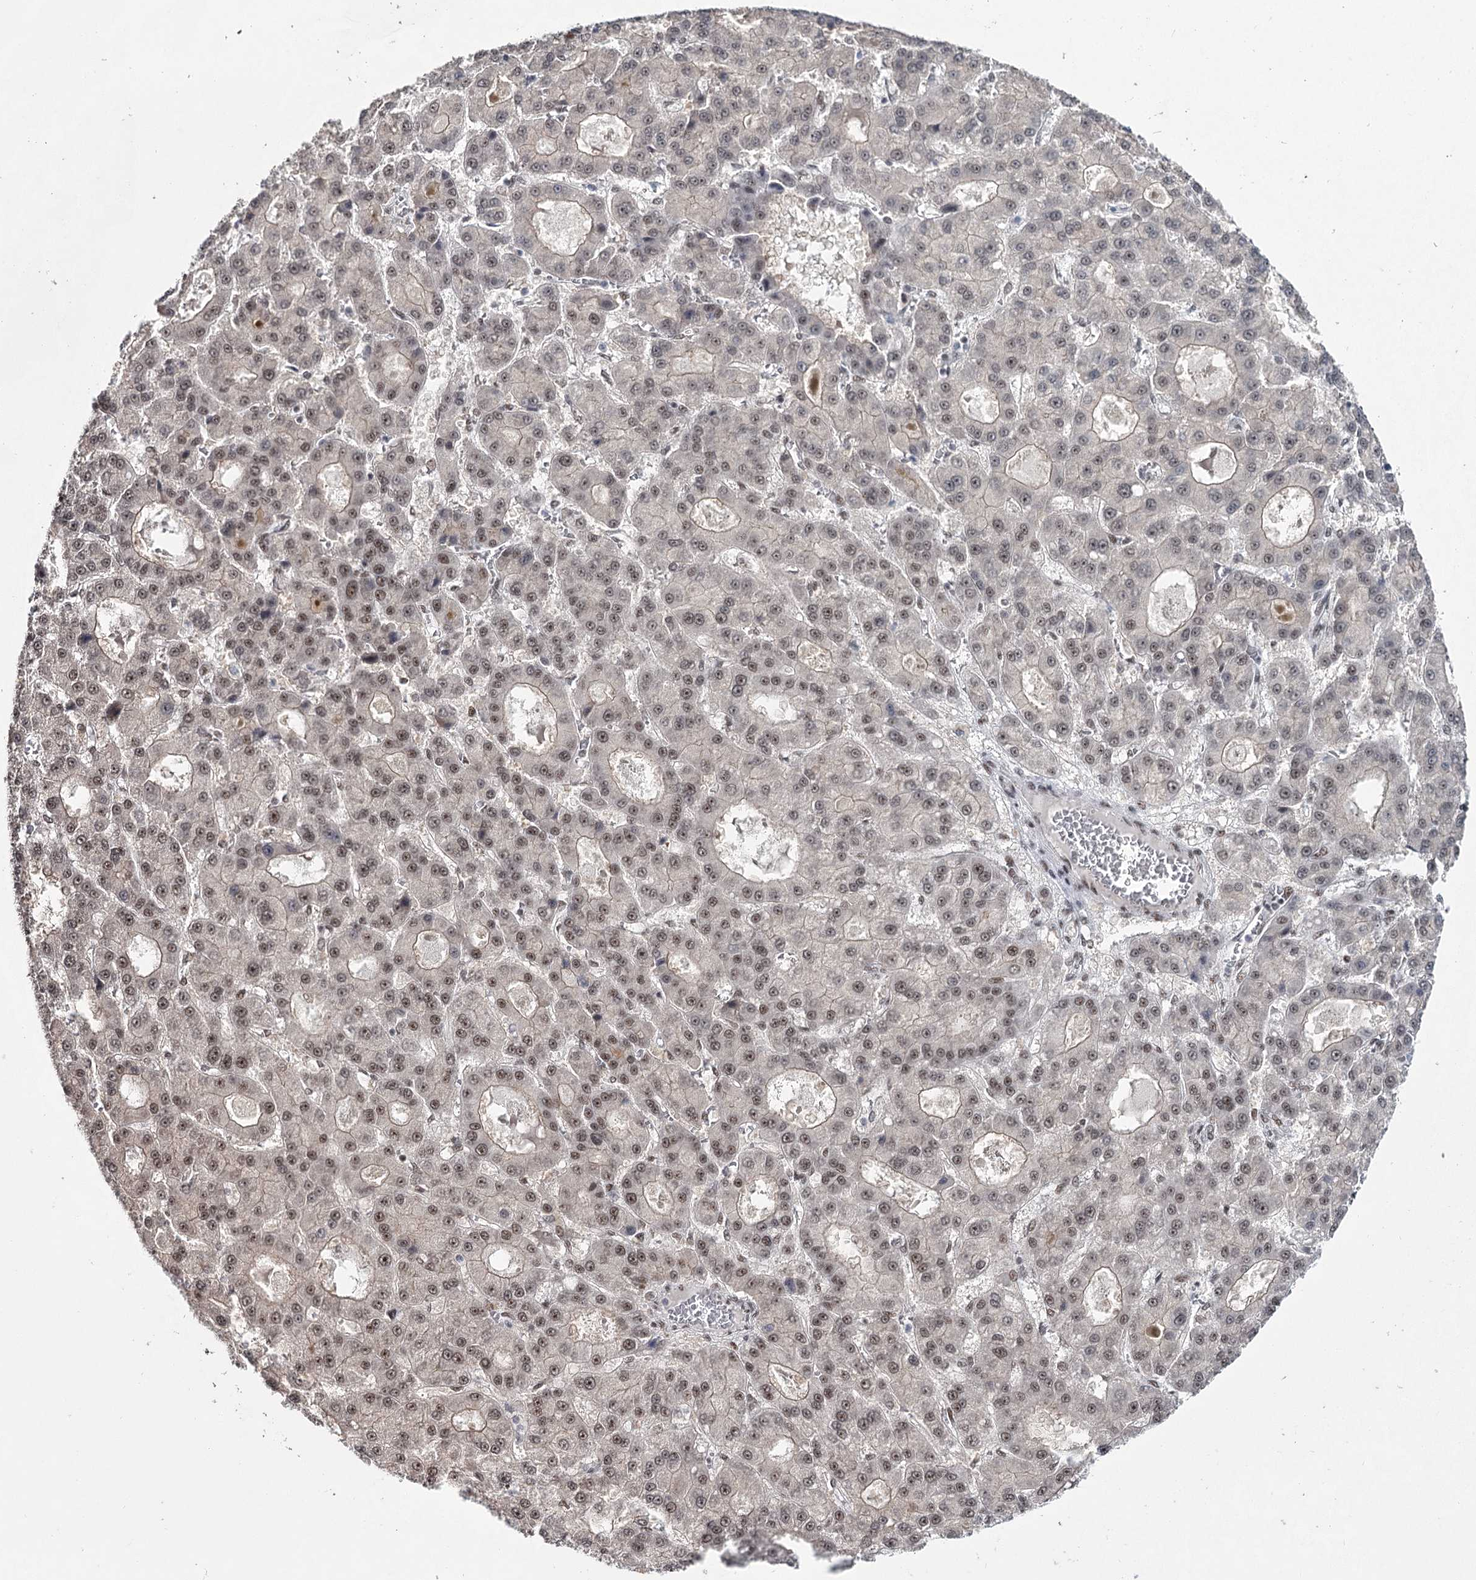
{"staining": {"intensity": "moderate", "quantity": ">75%", "location": "nuclear"}, "tissue": "liver cancer", "cell_type": "Tumor cells", "image_type": "cancer", "snomed": [{"axis": "morphology", "description": "Carcinoma, Hepatocellular, NOS"}, {"axis": "topography", "description": "Liver"}], "caption": "The micrograph displays staining of liver cancer (hepatocellular carcinoma), revealing moderate nuclear protein expression (brown color) within tumor cells.", "gene": "SCAF8", "patient": {"sex": "male", "age": 70}}